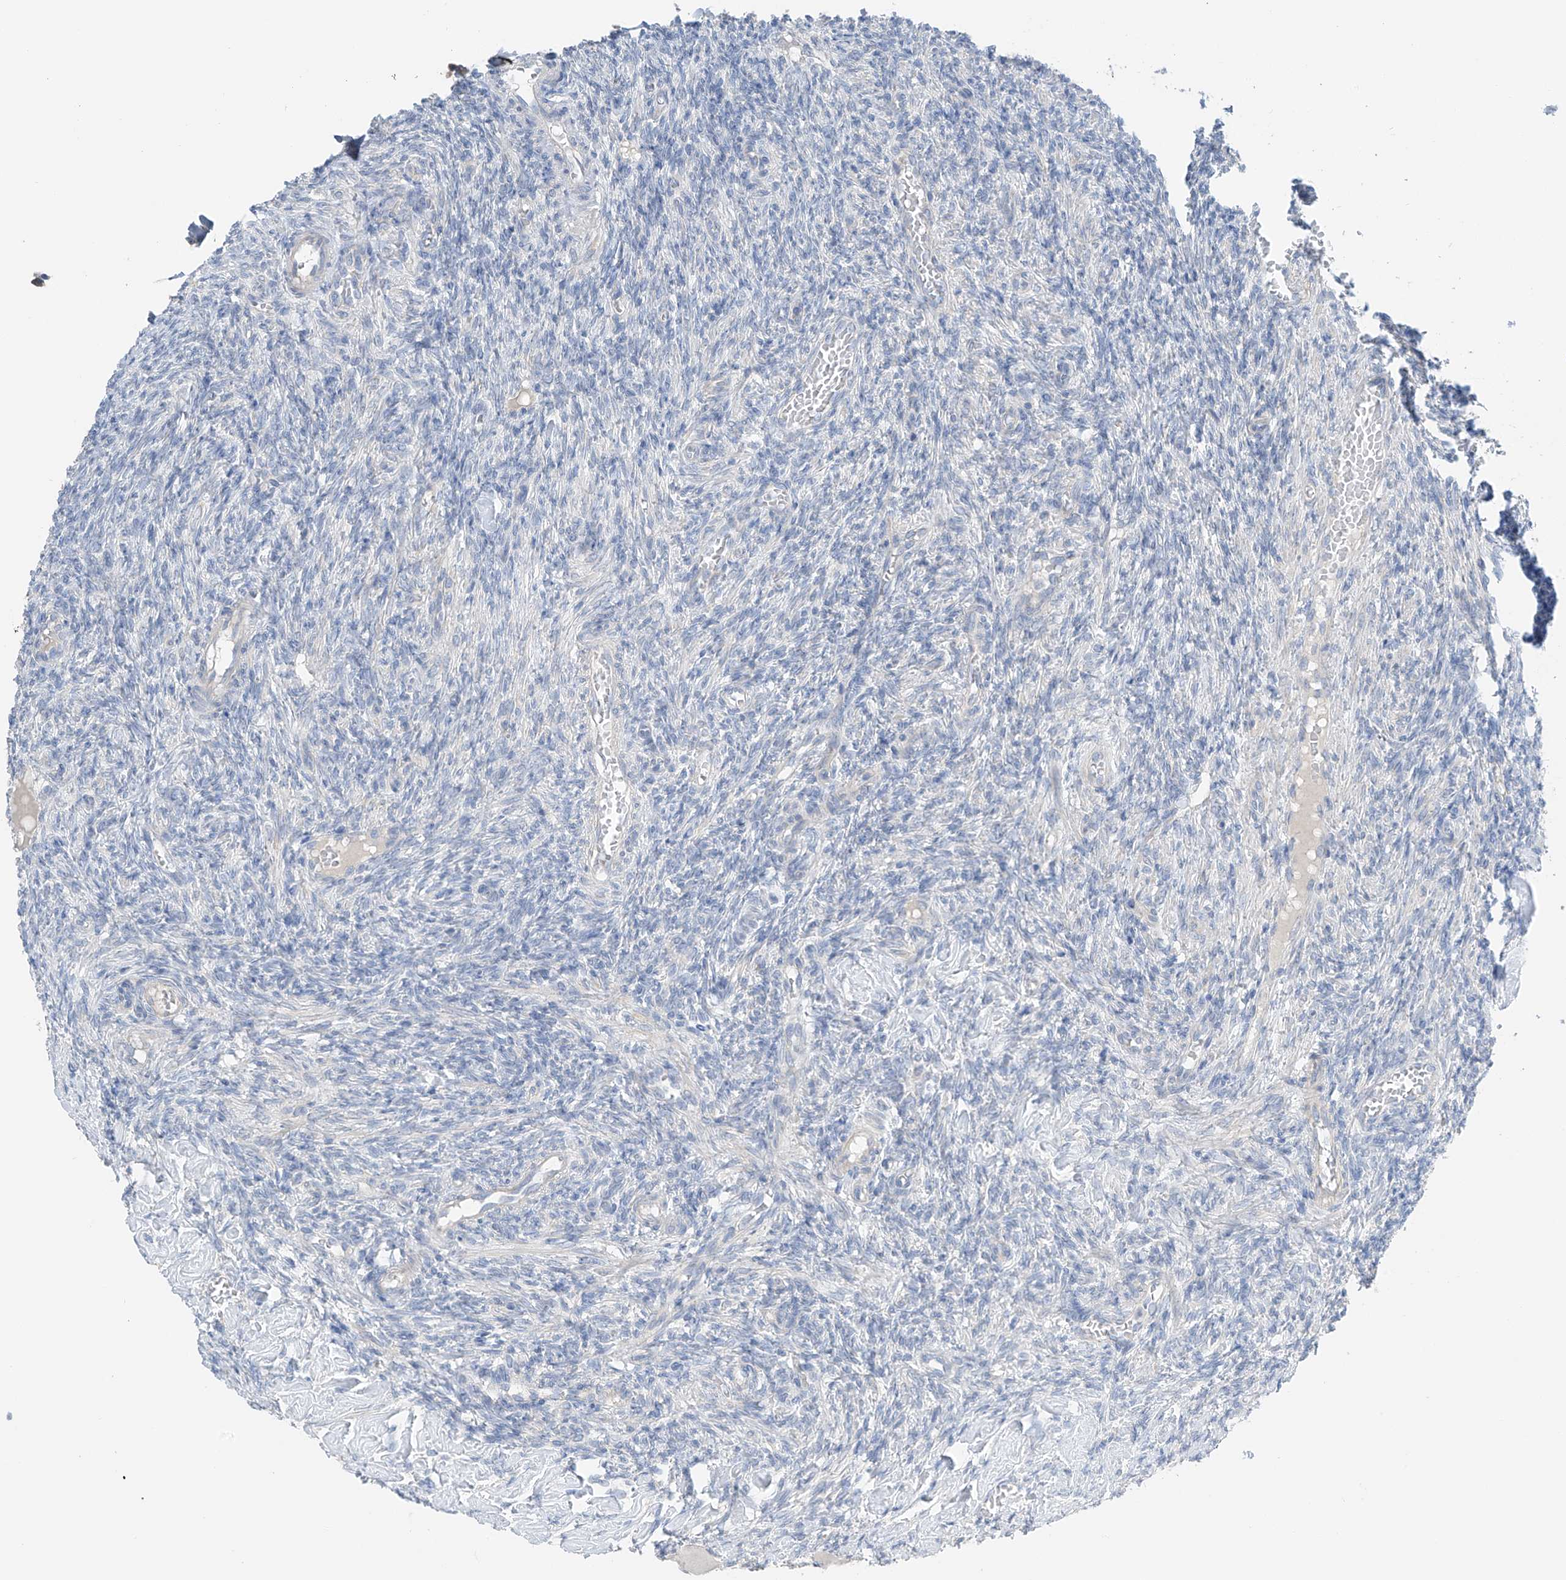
{"staining": {"intensity": "negative", "quantity": "none", "location": "none"}, "tissue": "ovary", "cell_type": "Ovarian stroma cells", "image_type": "normal", "snomed": [{"axis": "morphology", "description": "Normal tissue, NOS"}, {"axis": "topography", "description": "Ovary"}], "caption": "Immunohistochemistry (IHC) of unremarkable human ovary shows no expression in ovarian stroma cells.", "gene": "NALCN", "patient": {"sex": "female", "age": 27}}